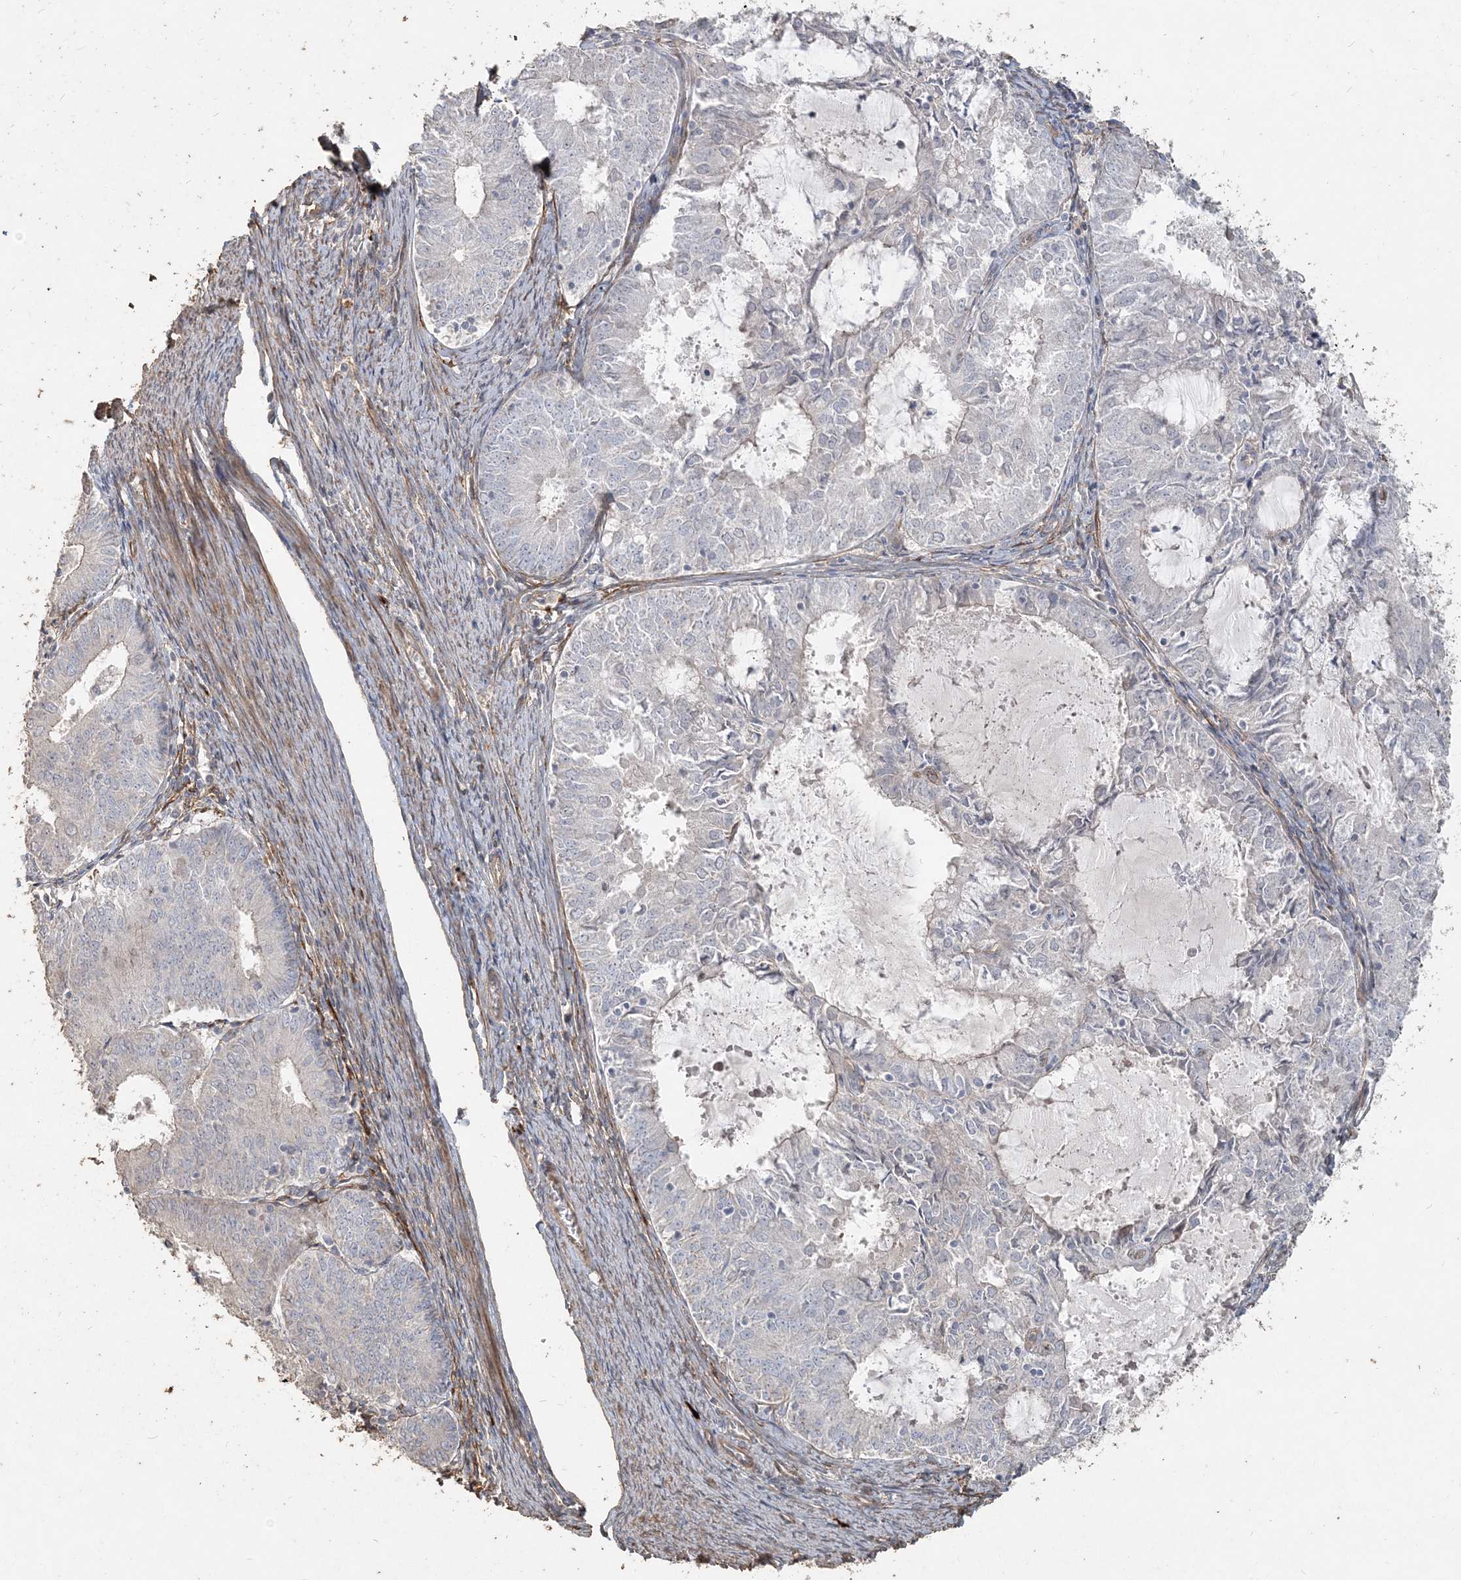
{"staining": {"intensity": "negative", "quantity": "none", "location": "none"}, "tissue": "endometrial cancer", "cell_type": "Tumor cells", "image_type": "cancer", "snomed": [{"axis": "morphology", "description": "Adenocarcinoma, NOS"}, {"axis": "topography", "description": "Endometrium"}], "caption": "Immunohistochemistry of endometrial cancer (adenocarcinoma) exhibits no staining in tumor cells.", "gene": "RNF145", "patient": {"sex": "female", "age": 57}}